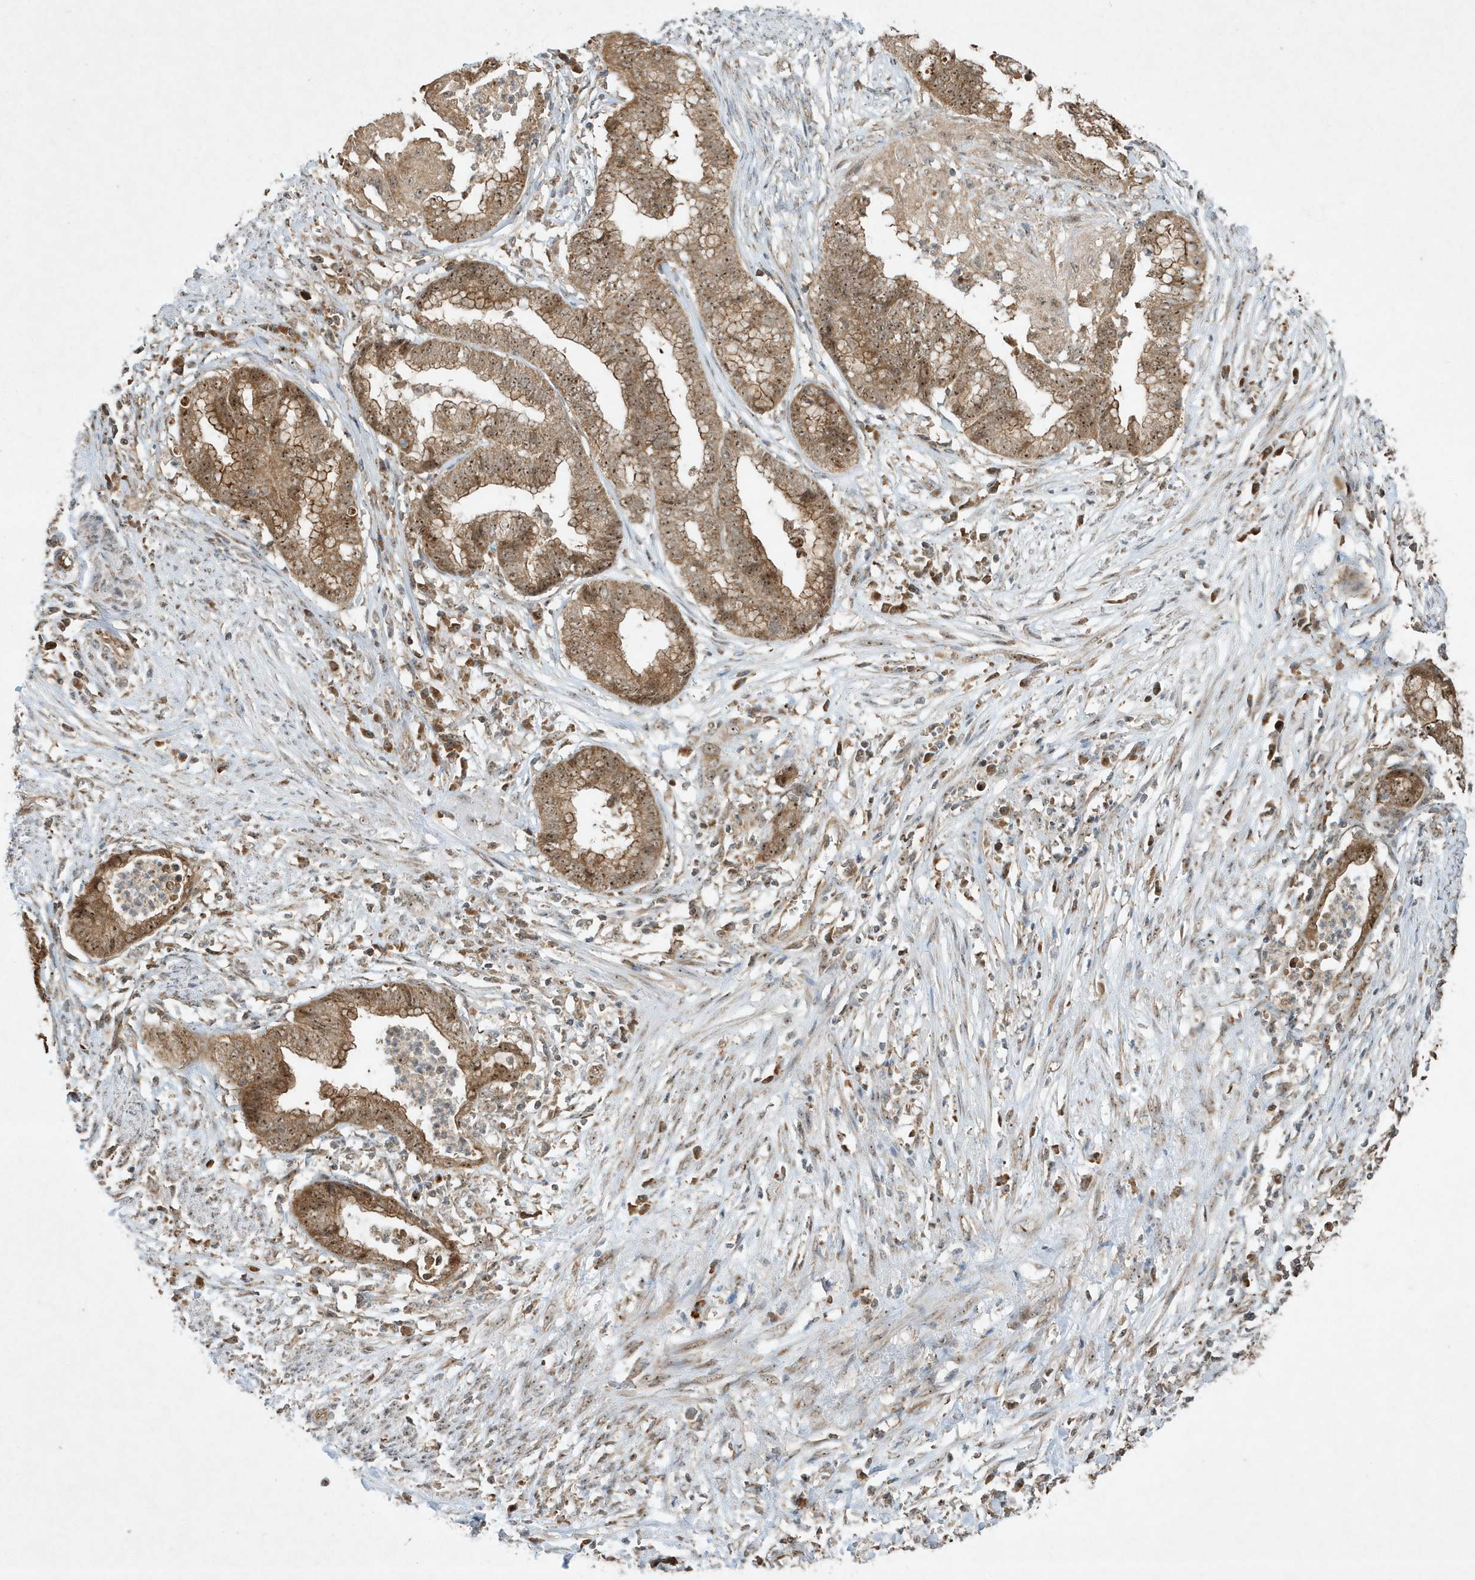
{"staining": {"intensity": "moderate", "quantity": ">75%", "location": "cytoplasmic/membranous,nuclear"}, "tissue": "endometrial cancer", "cell_type": "Tumor cells", "image_type": "cancer", "snomed": [{"axis": "morphology", "description": "Necrosis, NOS"}, {"axis": "morphology", "description": "Adenocarcinoma, NOS"}, {"axis": "topography", "description": "Endometrium"}], "caption": "Immunohistochemistry image of endometrial cancer (adenocarcinoma) stained for a protein (brown), which displays medium levels of moderate cytoplasmic/membranous and nuclear staining in approximately >75% of tumor cells.", "gene": "ABCB9", "patient": {"sex": "female", "age": 79}}